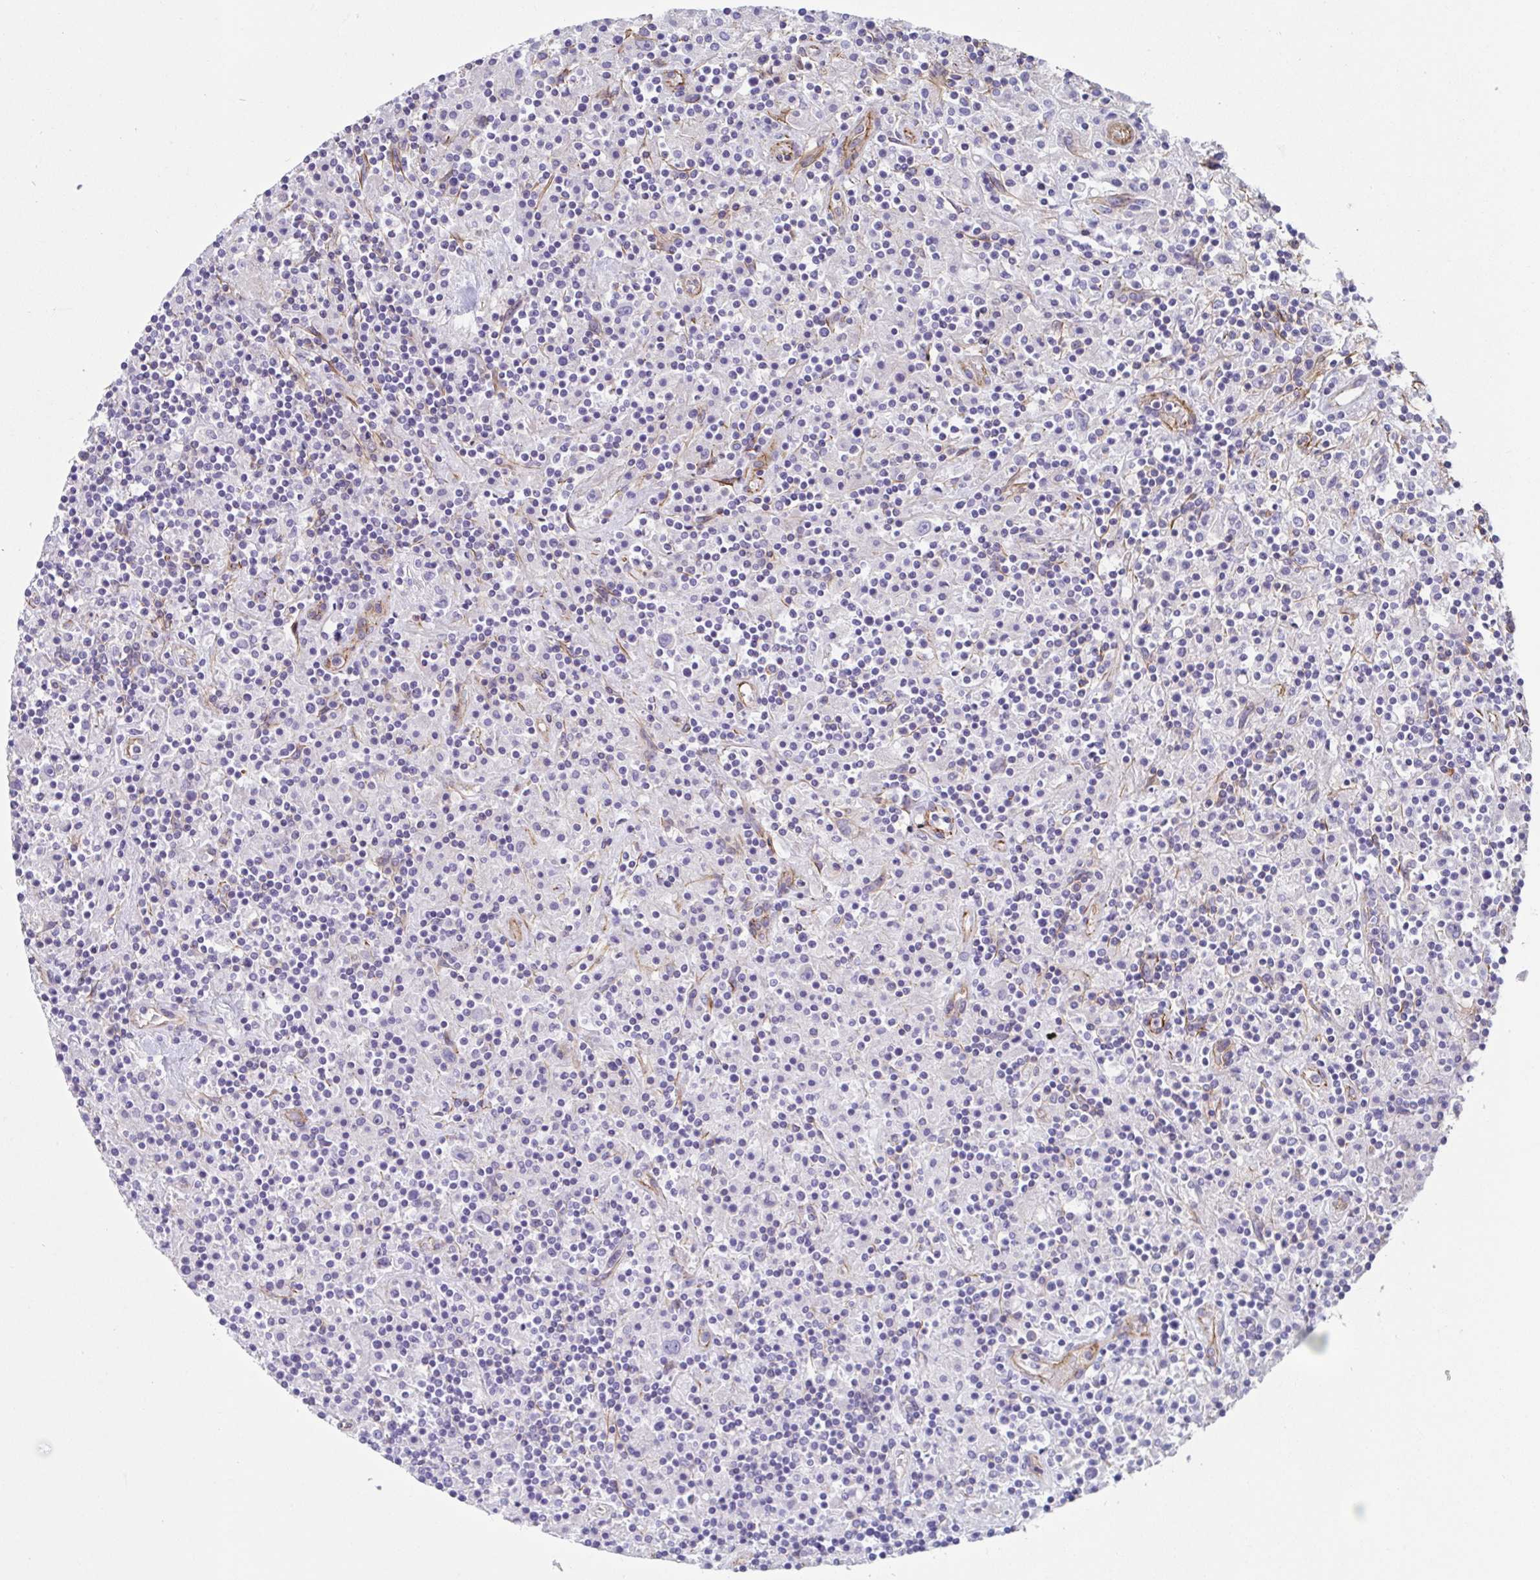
{"staining": {"intensity": "negative", "quantity": "none", "location": "none"}, "tissue": "lymphoma", "cell_type": "Tumor cells", "image_type": "cancer", "snomed": [{"axis": "morphology", "description": "Hodgkin's disease, NOS"}, {"axis": "topography", "description": "Lymph node"}], "caption": "A histopathology image of lymphoma stained for a protein demonstrates no brown staining in tumor cells.", "gene": "TRAM2", "patient": {"sex": "male", "age": 70}}